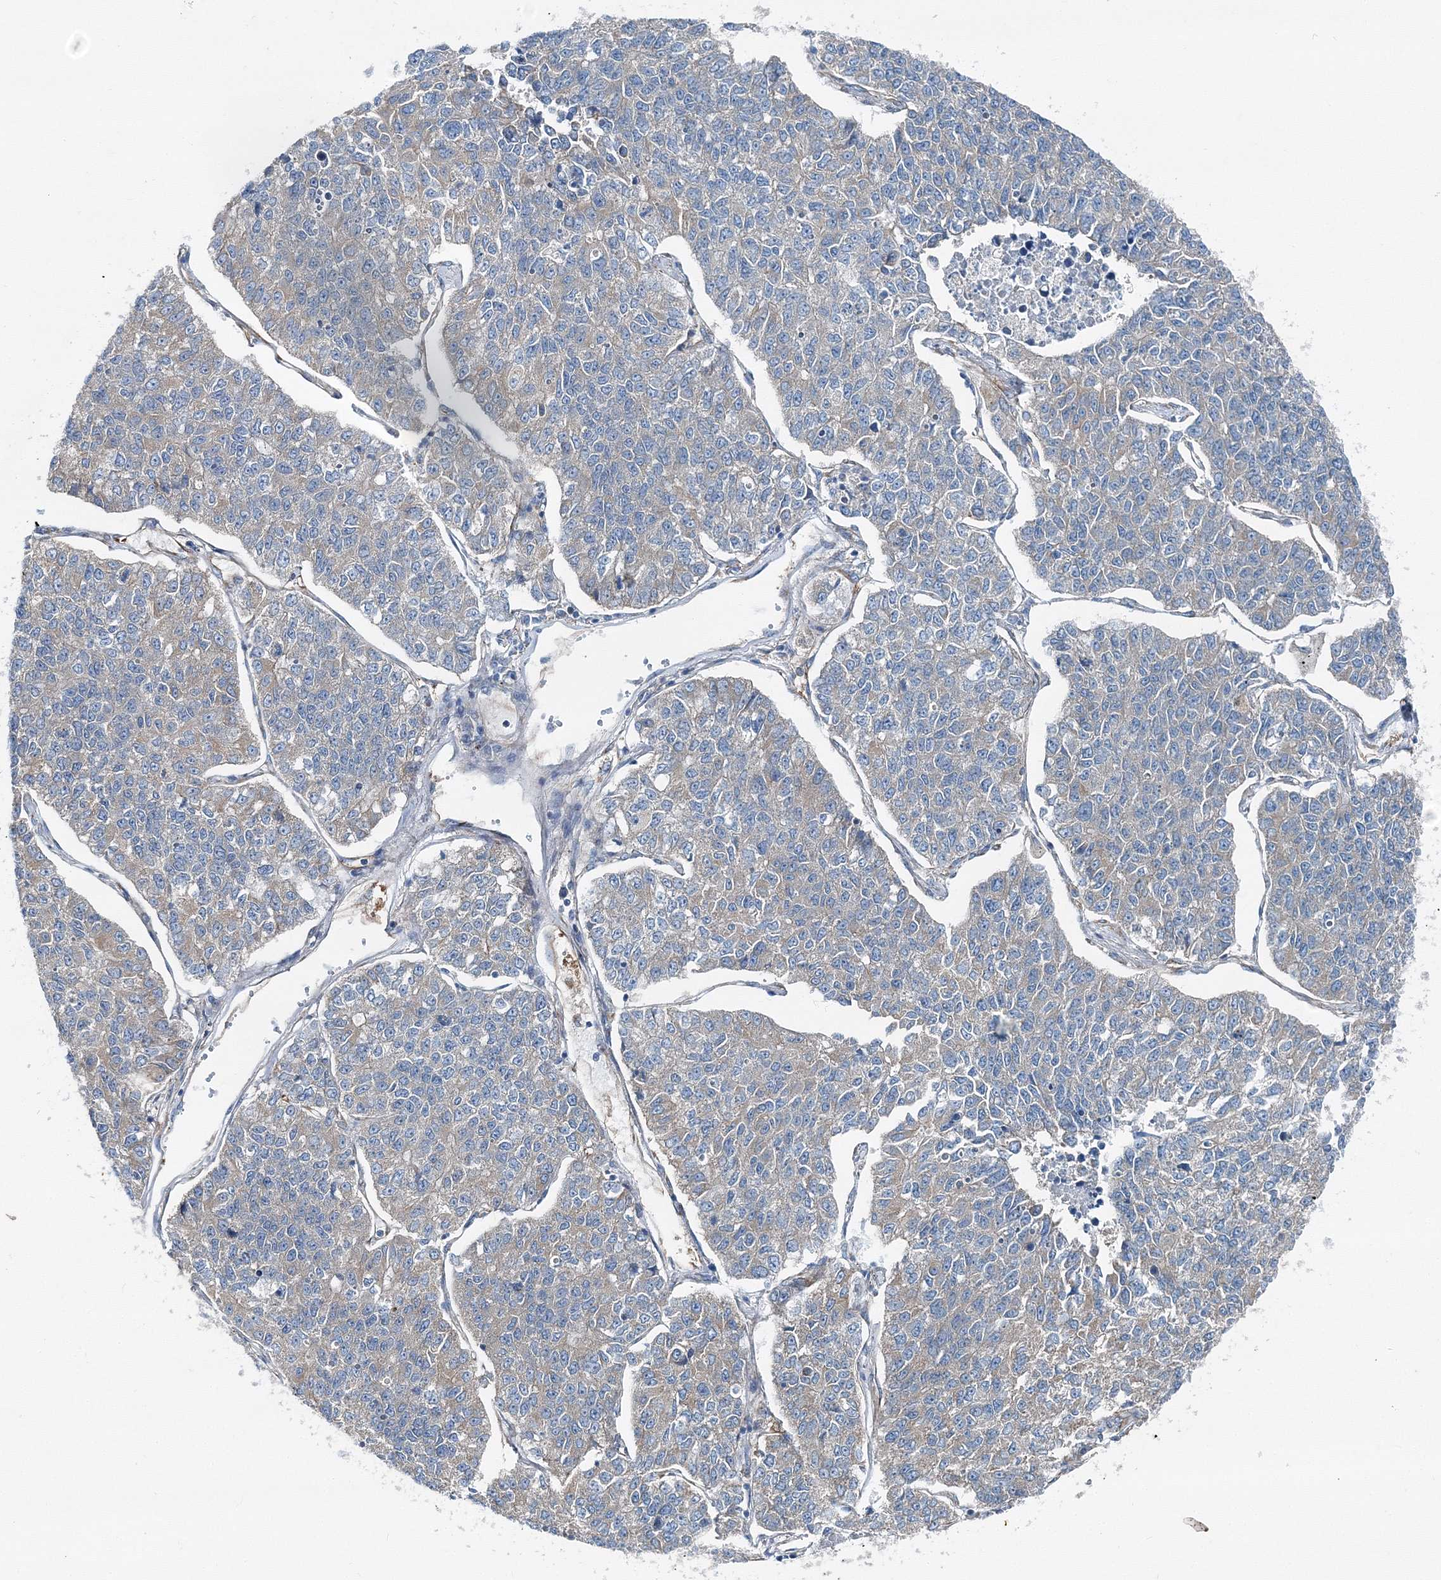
{"staining": {"intensity": "weak", "quantity": "25%-75%", "location": "cytoplasmic/membranous"}, "tissue": "lung cancer", "cell_type": "Tumor cells", "image_type": "cancer", "snomed": [{"axis": "morphology", "description": "Adenocarcinoma, NOS"}, {"axis": "topography", "description": "Lung"}], "caption": "Immunohistochemical staining of lung adenocarcinoma reveals weak cytoplasmic/membranous protein expression in about 25%-75% of tumor cells.", "gene": "MPHOSPH9", "patient": {"sex": "male", "age": 49}}